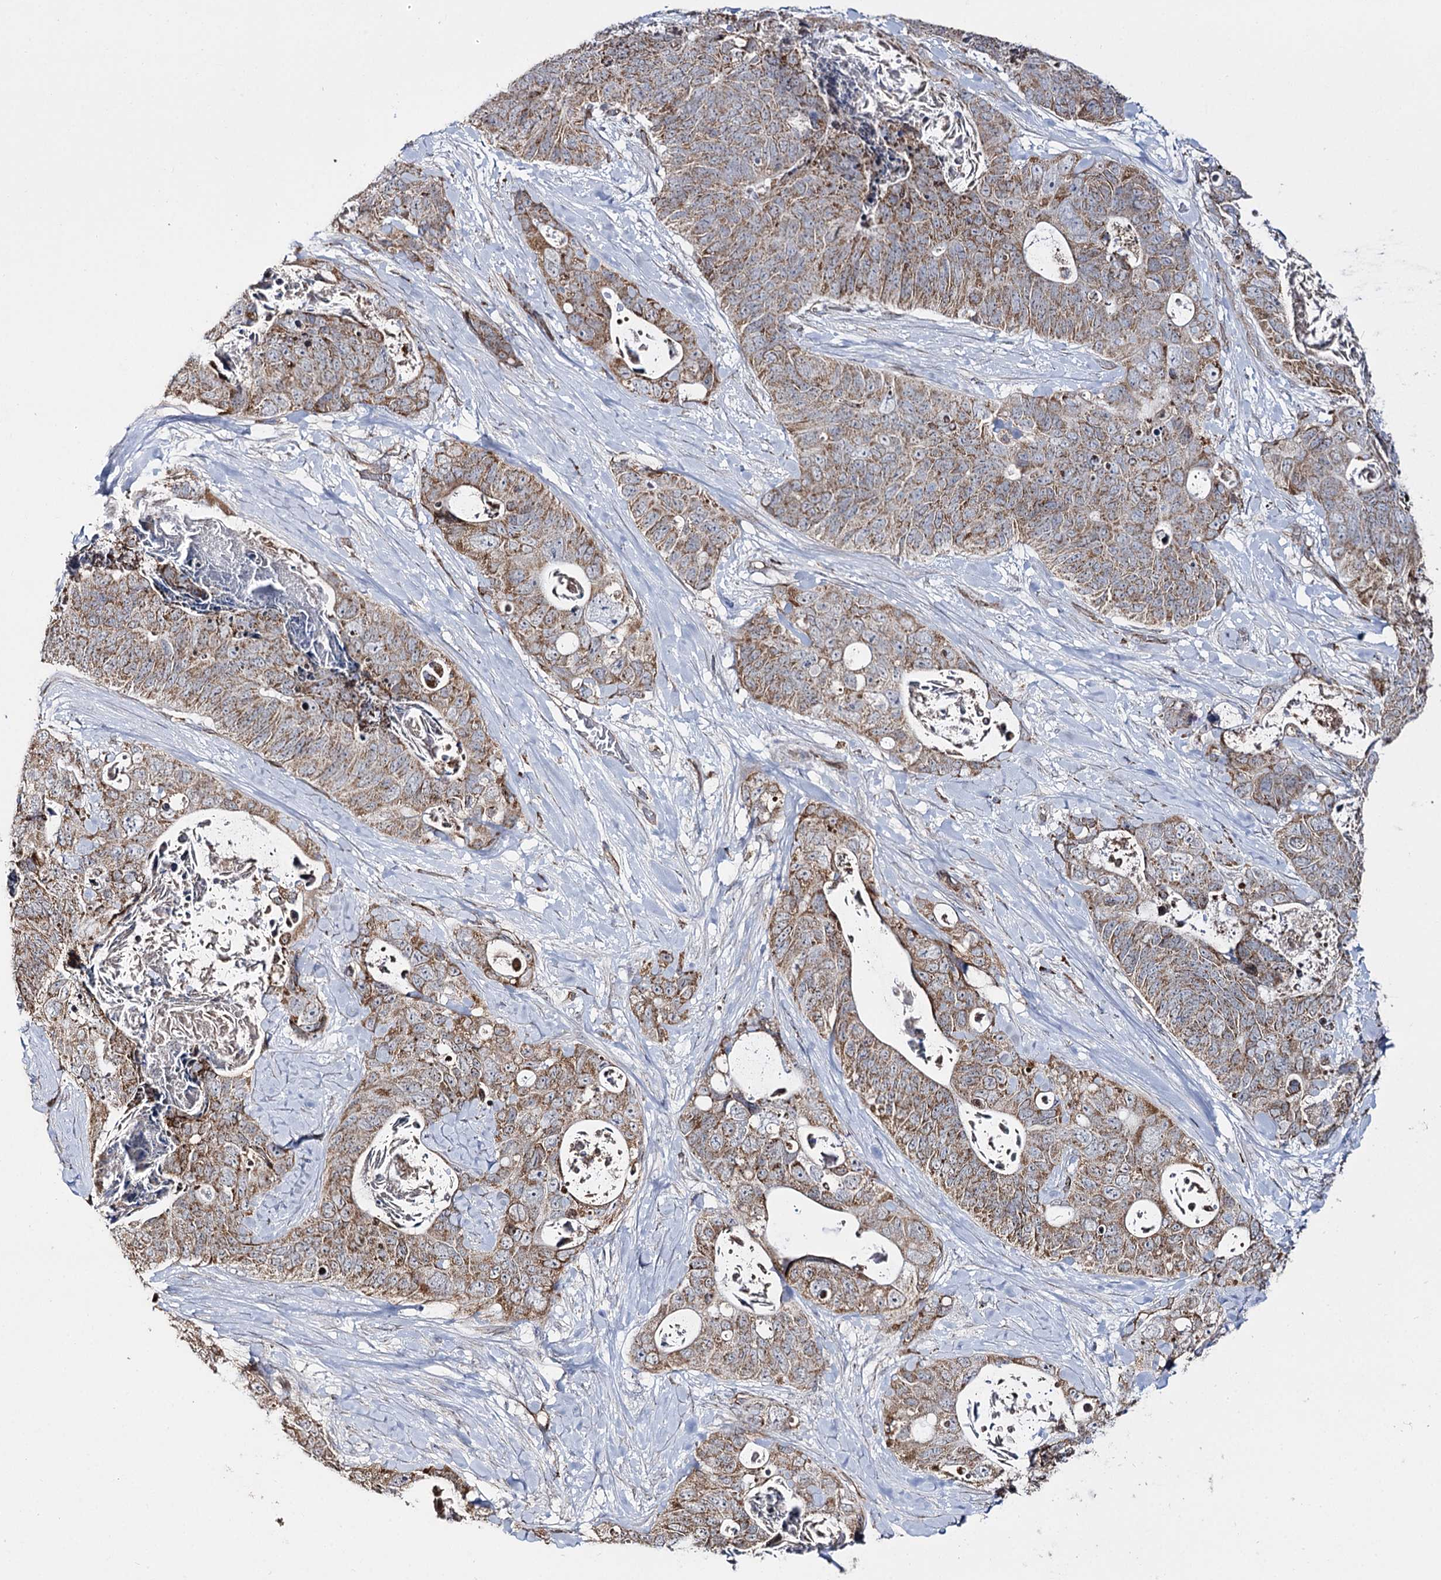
{"staining": {"intensity": "moderate", "quantity": ">75%", "location": "cytoplasmic/membranous"}, "tissue": "stomach cancer", "cell_type": "Tumor cells", "image_type": "cancer", "snomed": [{"axis": "morphology", "description": "Adenocarcinoma, NOS"}, {"axis": "topography", "description": "Stomach"}], "caption": "Stomach cancer stained with immunohistochemistry shows moderate cytoplasmic/membranous positivity in approximately >75% of tumor cells.", "gene": "CBR4", "patient": {"sex": "female", "age": 89}}